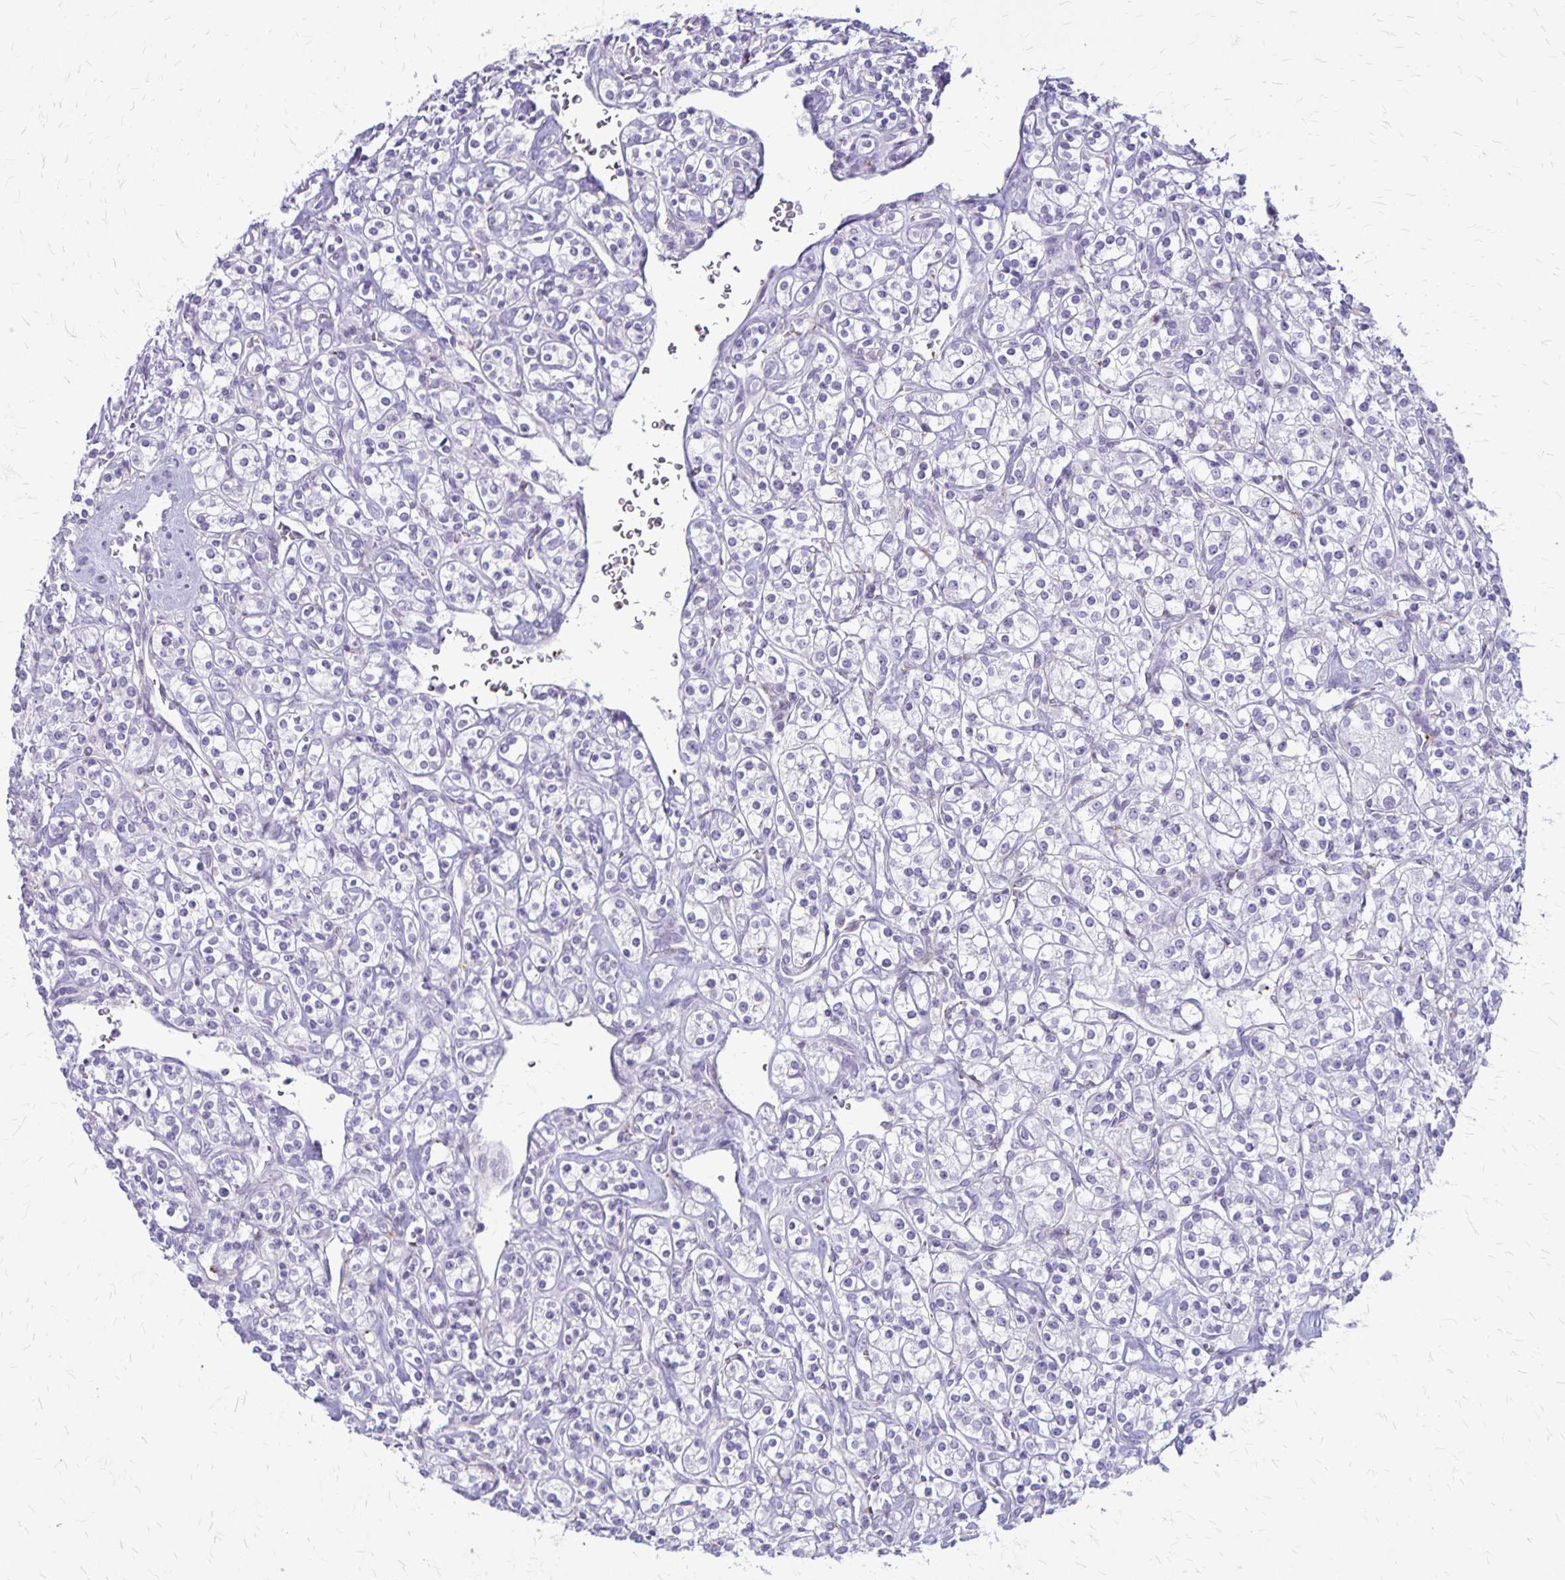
{"staining": {"intensity": "negative", "quantity": "none", "location": "none"}, "tissue": "renal cancer", "cell_type": "Tumor cells", "image_type": "cancer", "snomed": [{"axis": "morphology", "description": "Adenocarcinoma, NOS"}, {"axis": "topography", "description": "Kidney"}], "caption": "A high-resolution histopathology image shows immunohistochemistry staining of adenocarcinoma (renal), which exhibits no significant staining in tumor cells.", "gene": "GP9", "patient": {"sex": "male", "age": 77}}